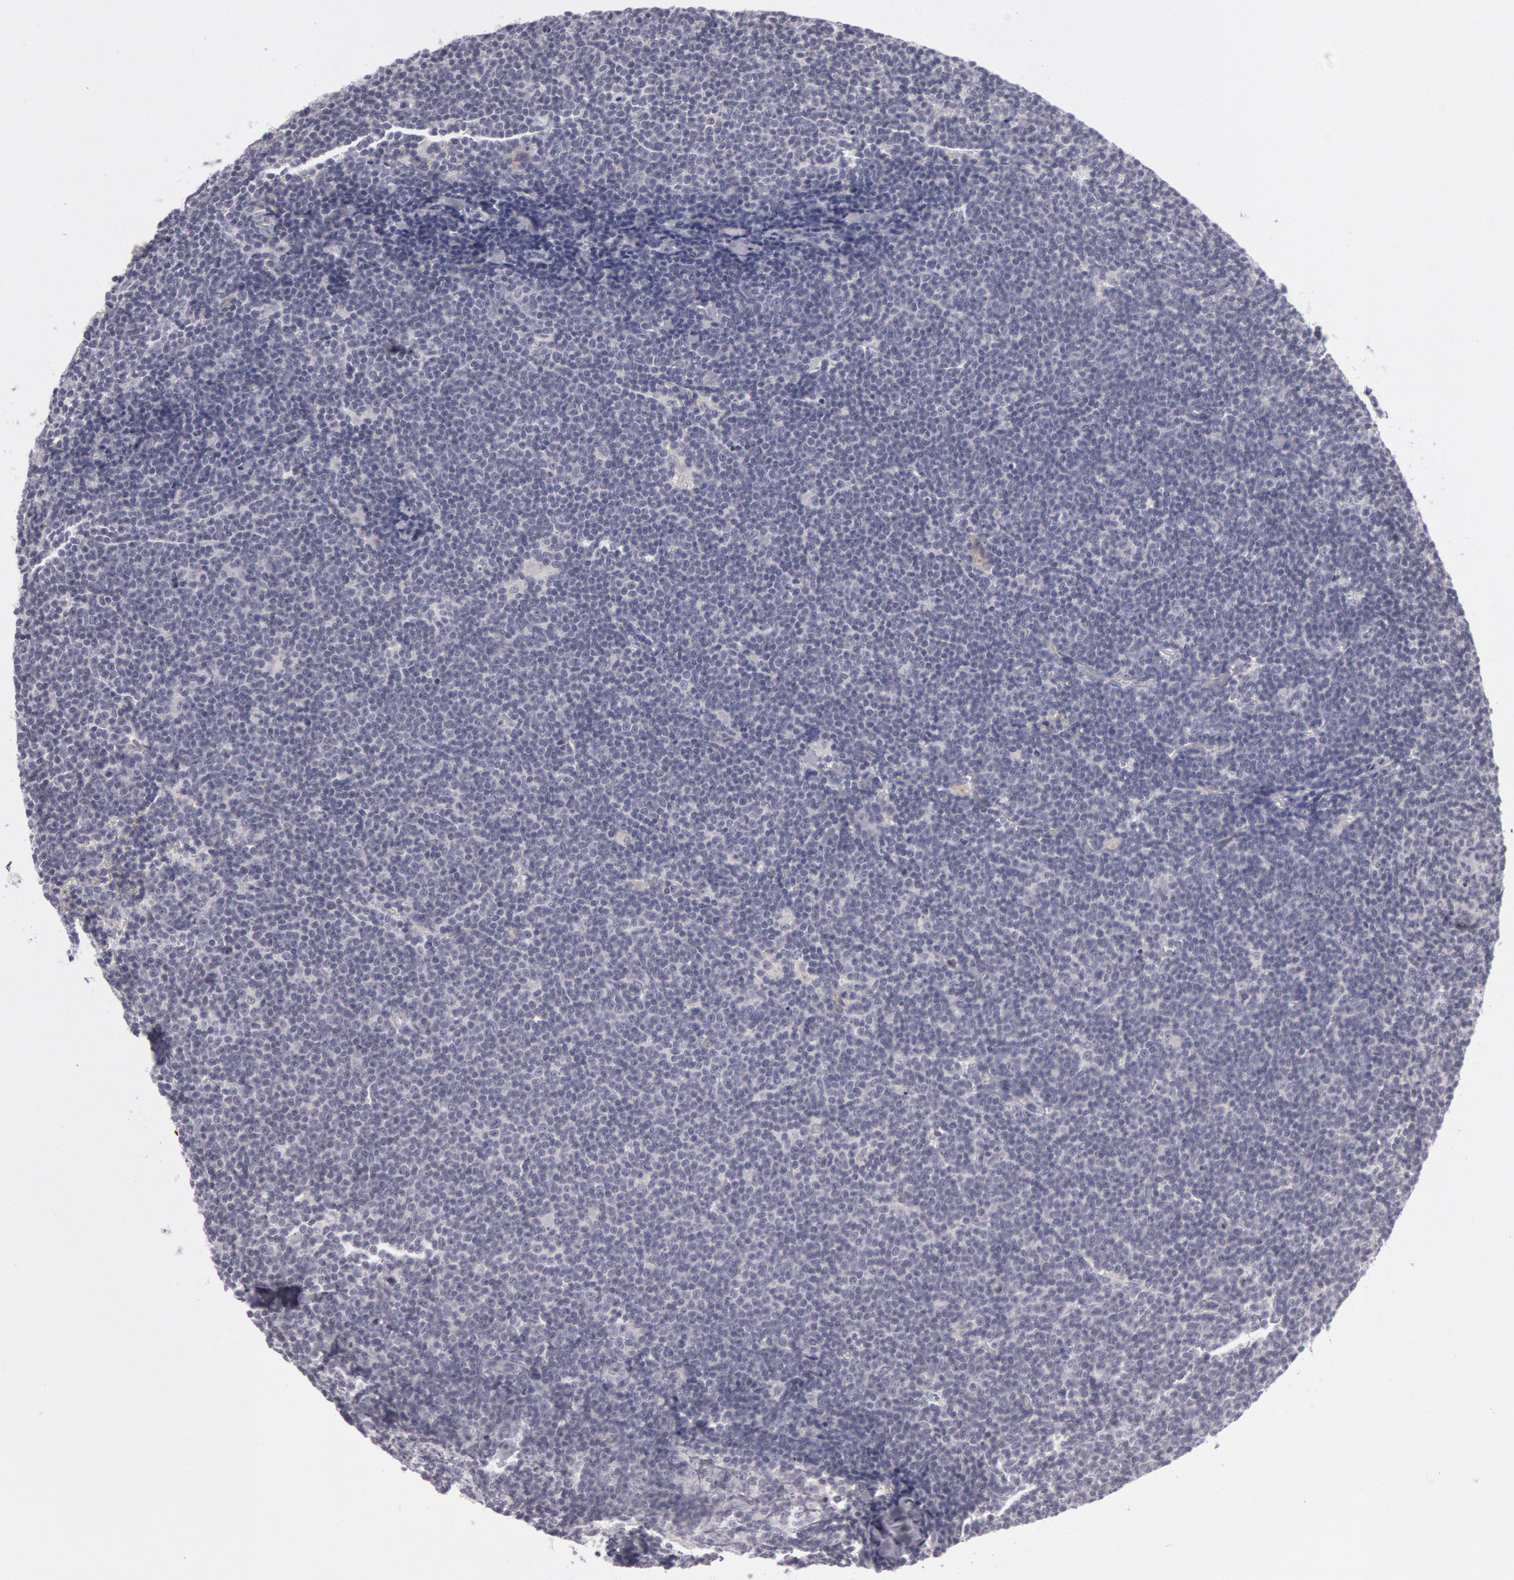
{"staining": {"intensity": "negative", "quantity": "none", "location": "none"}, "tissue": "lymphoma", "cell_type": "Tumor cells", "image_type": "cancer", "snomed": [{"axis": "morphology", "description": "Malignant lymphoma, non-Hodgkin's type, Low grade"}, {"axis": "topography", "description": "Lymph node"}], "caption": "High magnification brightfield microscopy of lymphoma stained with DAB (brown) and counterstained with hematoxylin (blue): tumor cells show no significant staining.", "gene": "KRT16", "patient": {"sex": "male", "age": 65}}